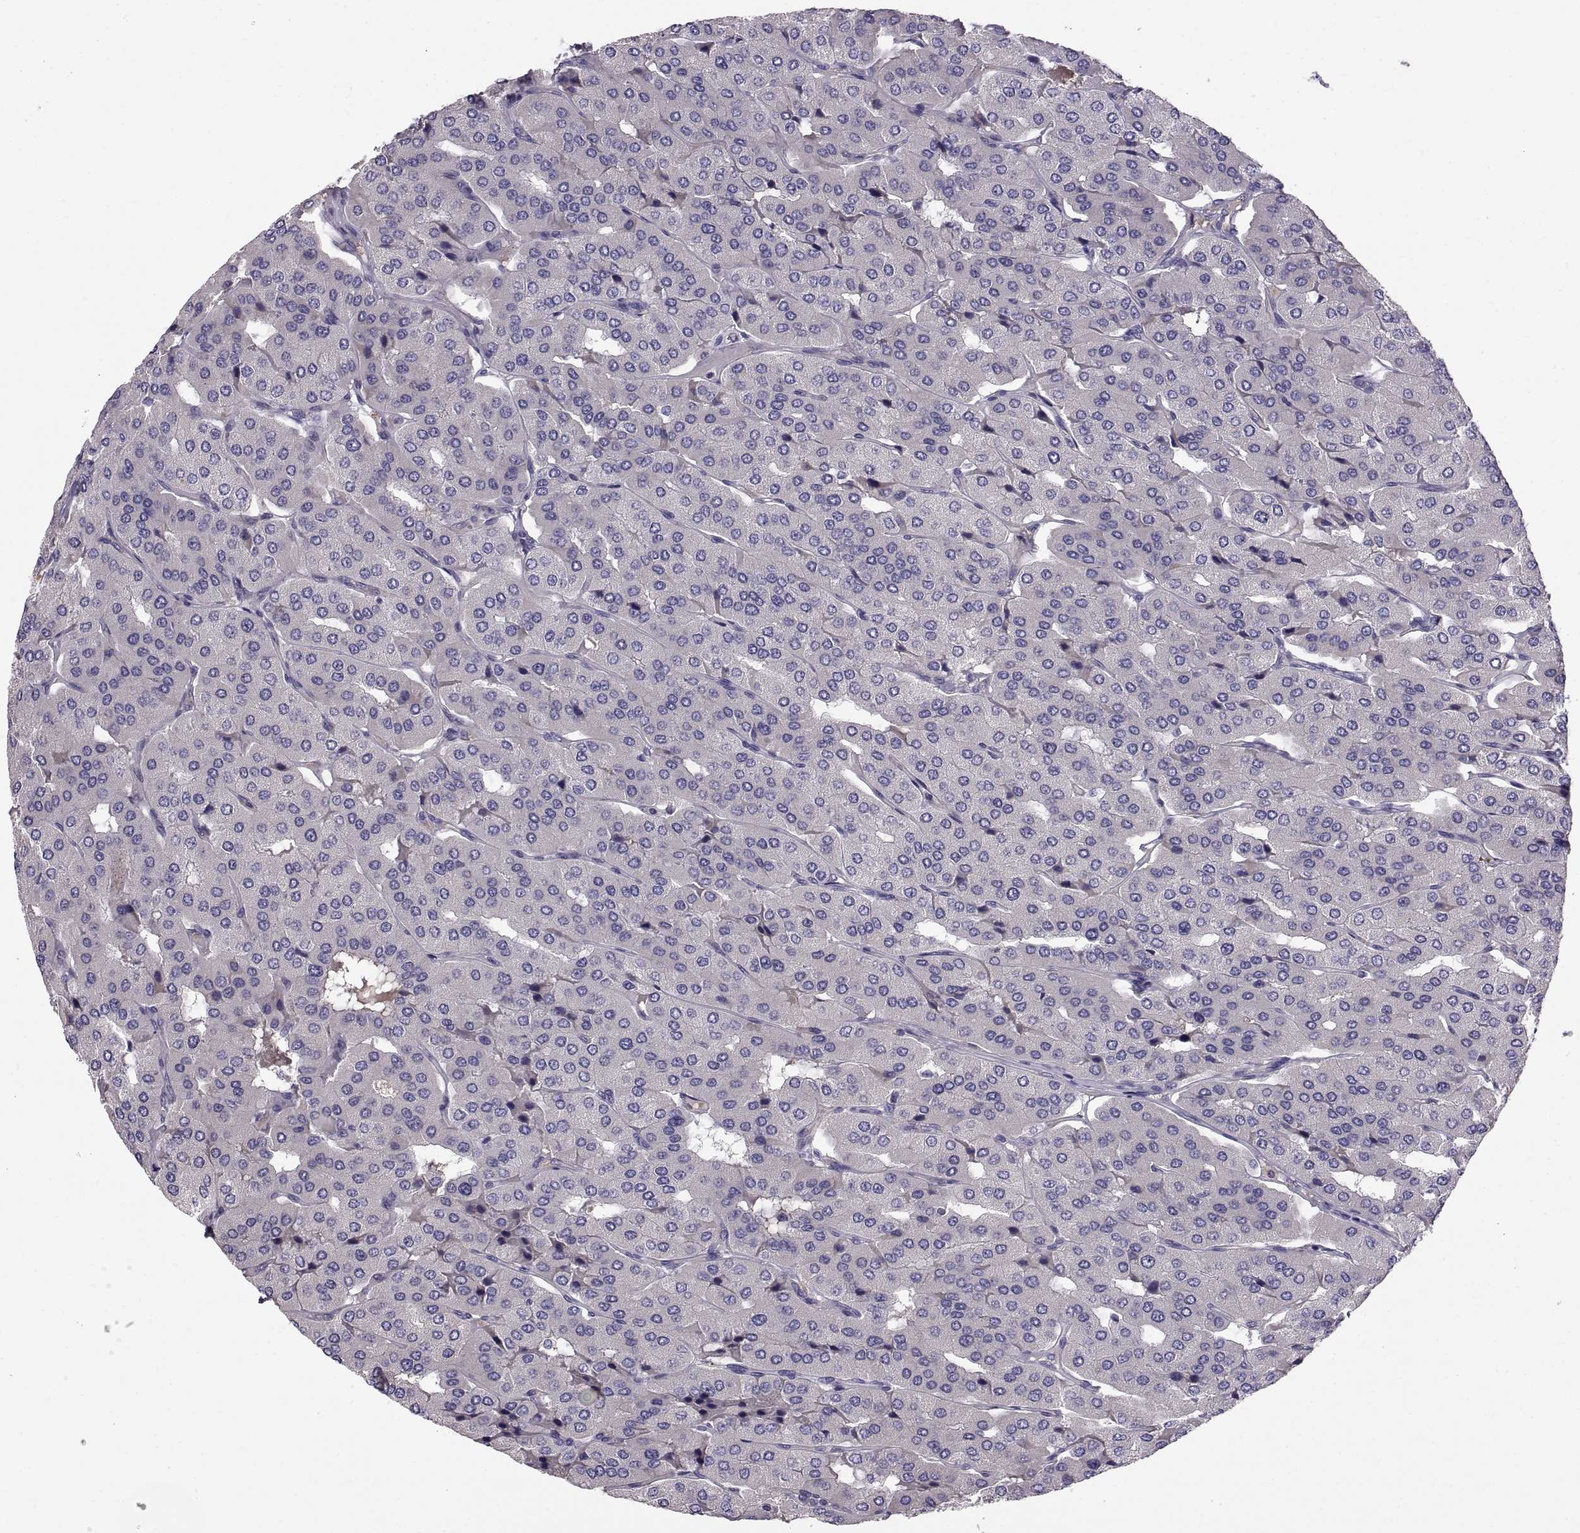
{"staining": {"intensity": "negative", "quantity": "none", "location": "none"}, "tissue": "parathyroid gland", "cell_type": "Glandular cells", "image_type": "normal", "snomed": [{"axis": "morphology", "description": "Normal tissue, NOS"}, {"axis": "morphology", "description": "Adenoma, NOS"}, {"axis": "topography", "description": "Parathyroid gland"}], "caption": "This is a photomicrograph of immunohistochemistry staining of normal parathyroid gland, which shows no expression in glandular cells.", "gene": "ADAM32", "patient": {"sex": "female", "age": 86}}